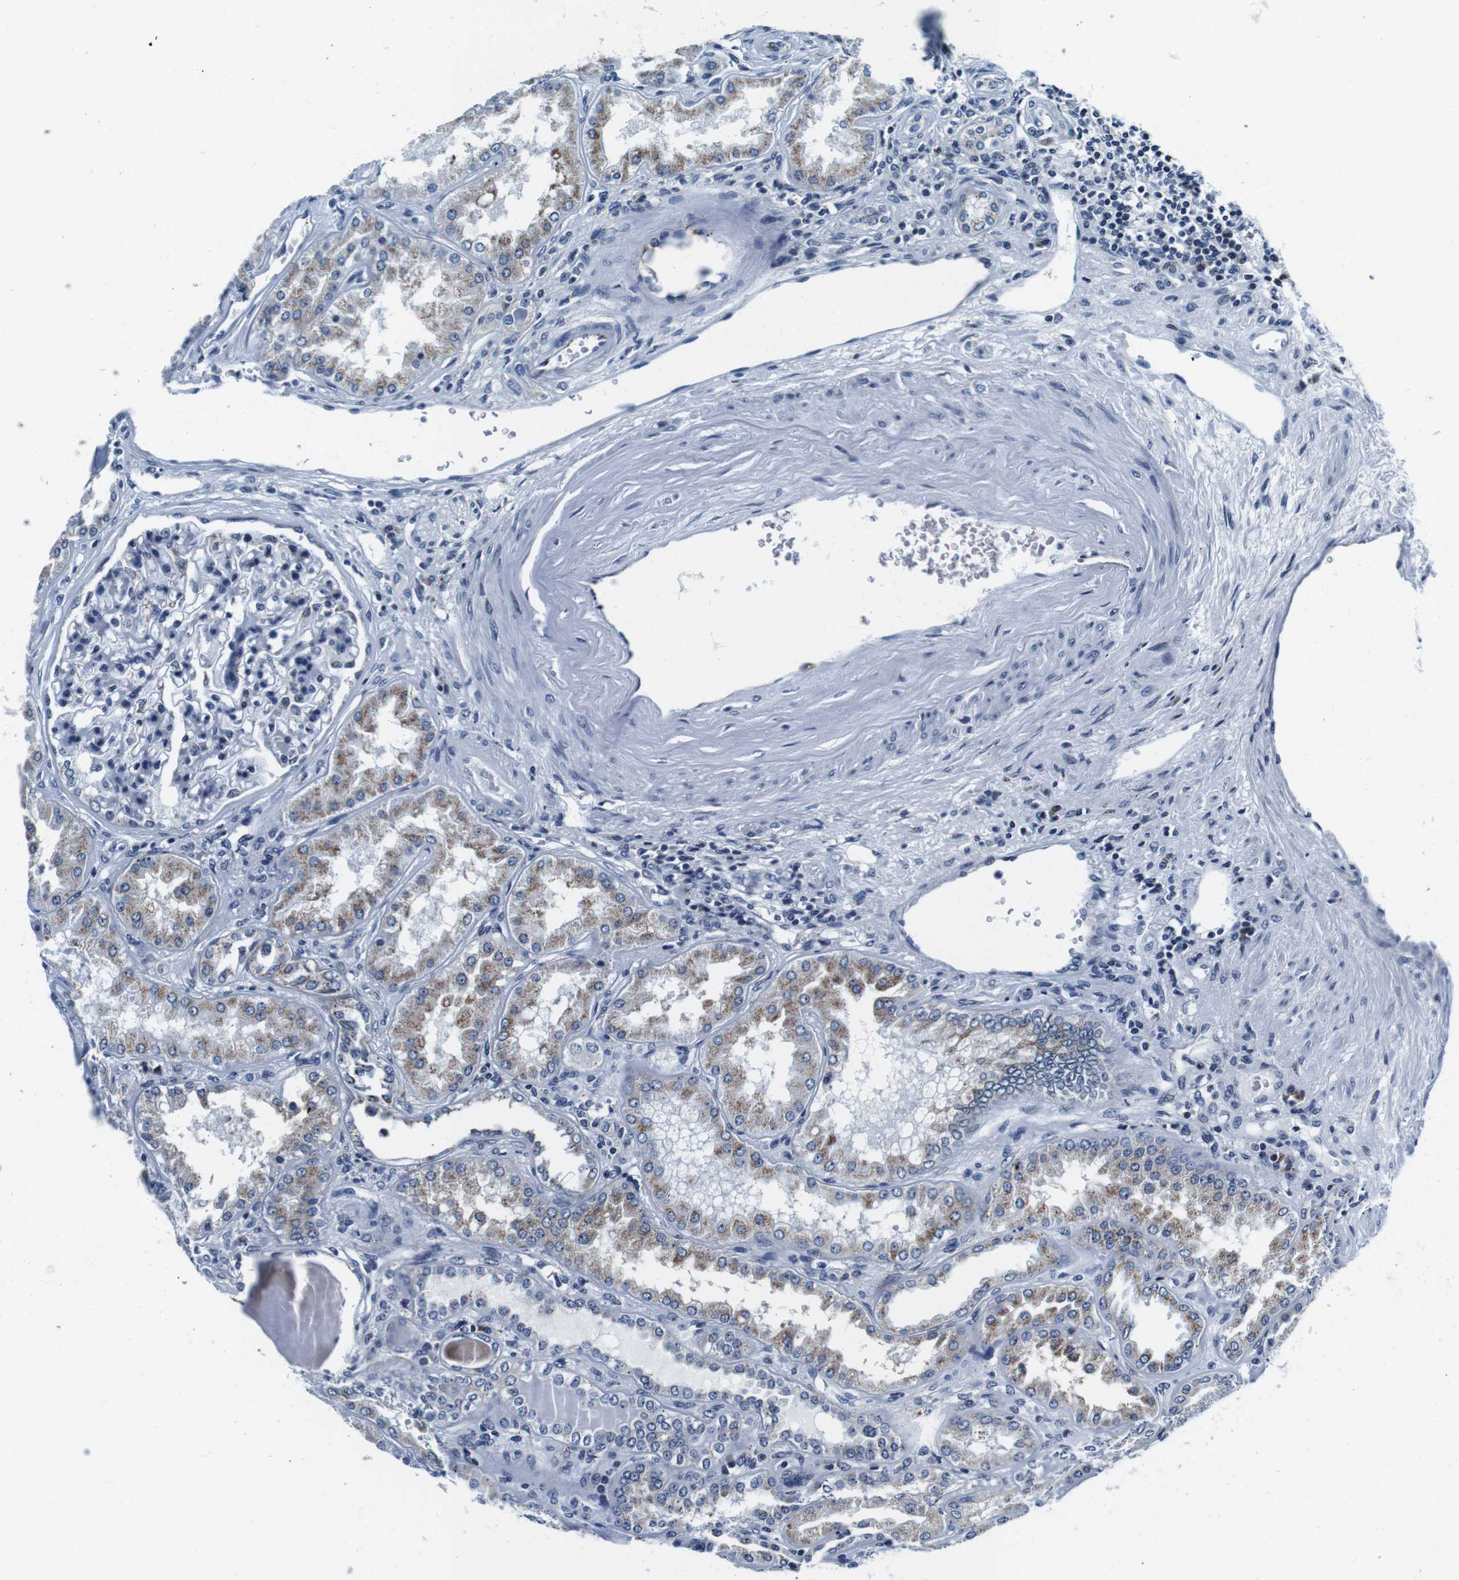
{"staining": {"intensity": "negative", "quantity": "none", "location": "none"}, "tissue": "kidney", "cell_type": "Cells in glomeruli", "image_type": "normal", "snomed": [{"axis": "morphology", "description": "Normal tissue, NOS"}, {"axis": "topography", "description": "Kidney"}], "caption": "This is an immunohistochemistry image of benign kidney. There is no expression in cells in glomeruli.", "gene": "FAR2", "patient": {"sex": "female", "age": 56}}